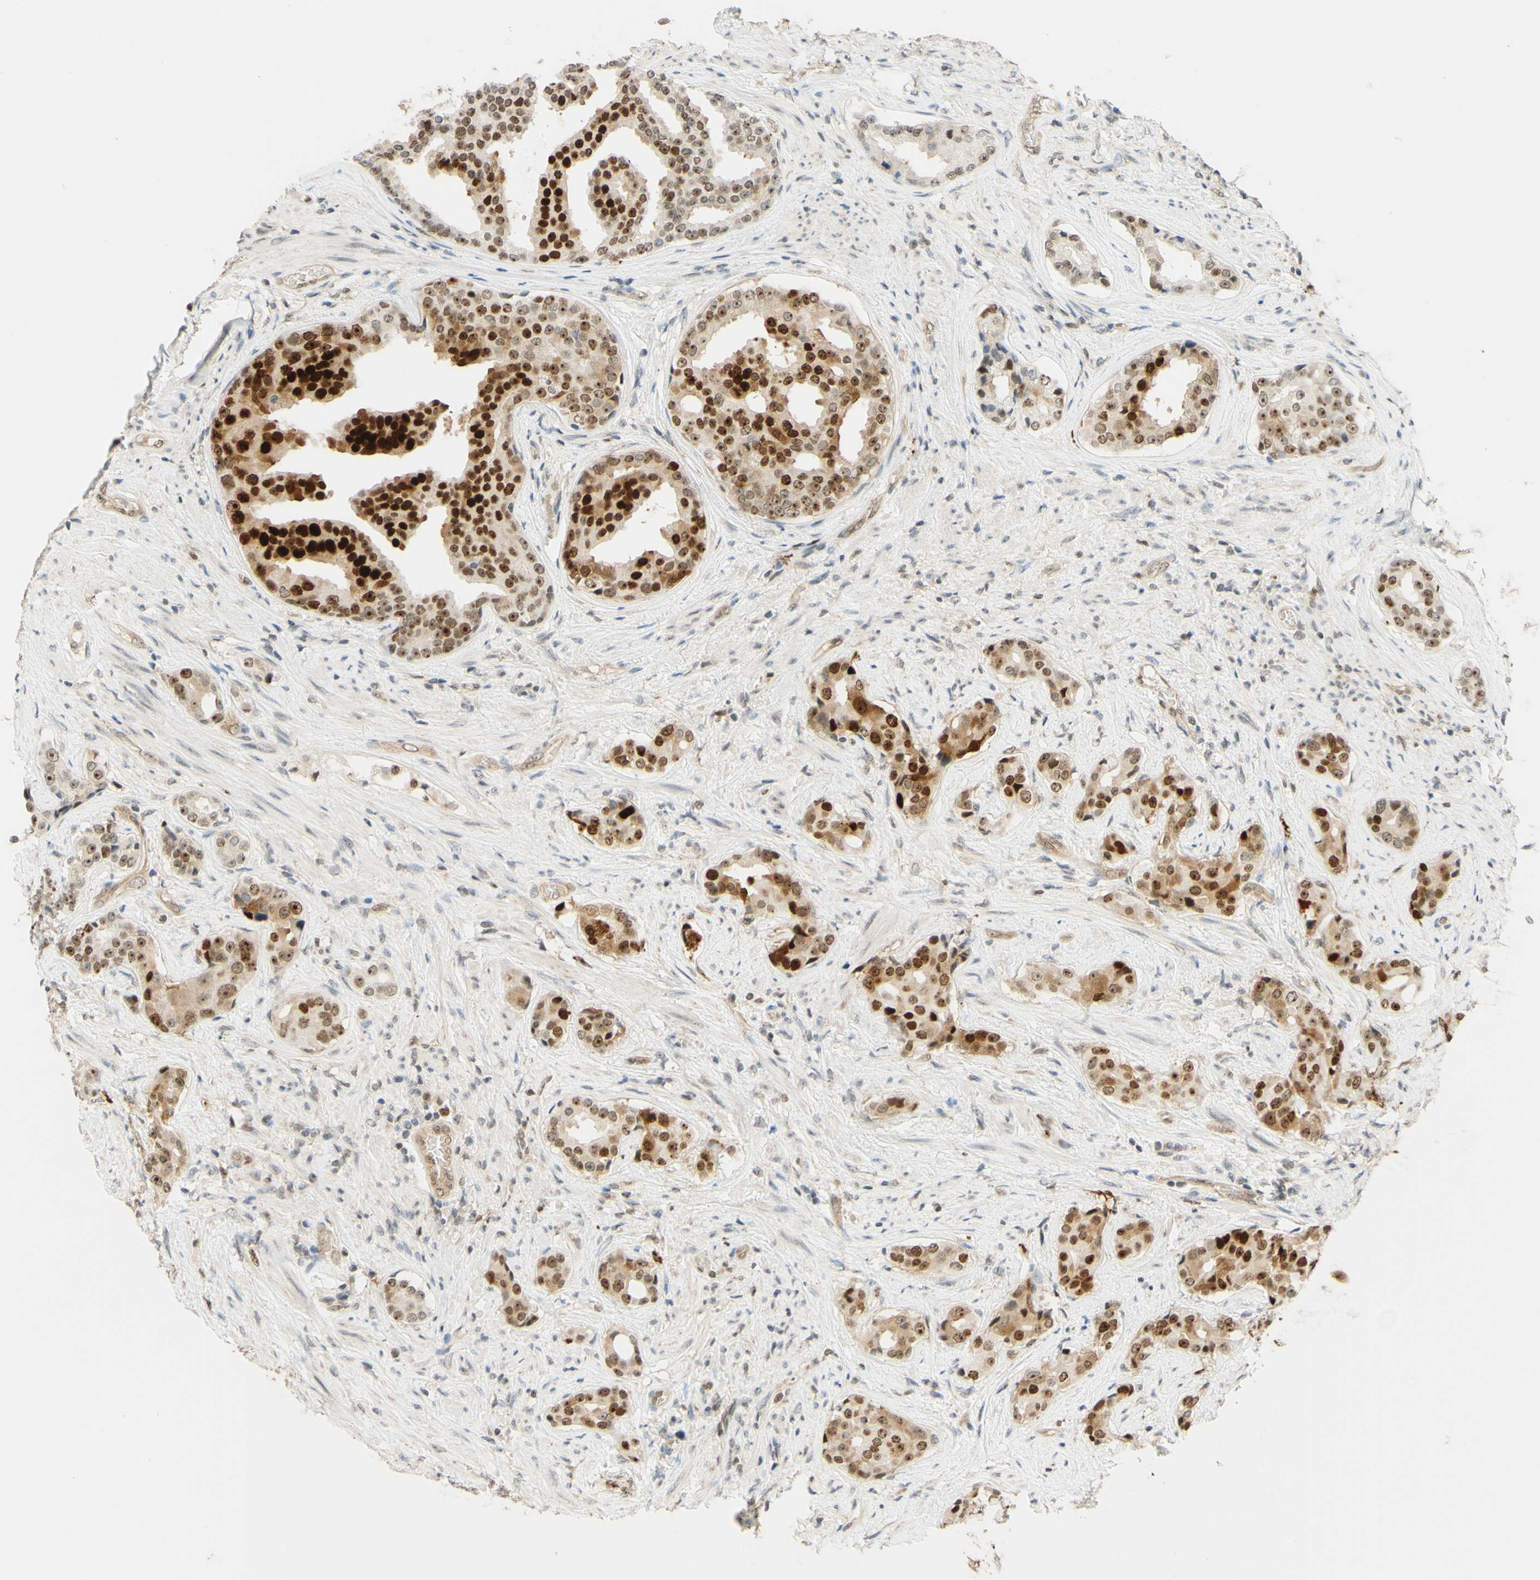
{"staining": {"intensity": "strong", "quantity": ">75%", "location": "nuclear"}, "tissue": "prostate cancer", "cell_type": "Tumor cells", "image_type": "cancer", "snomed": [{"axis": "morphology", "description": "Adenocarcinoma, High grade"}, {"axis": "topography", "description": "Prostate"}], "caption": "Protein expression analysis of prostate cancer demonstrates strong nuclear staining in approximately >75% of tumor cells. Nuclei are stained in blue.", "gene": "POLB", "patient": {"sex": "male", "age": 71}}